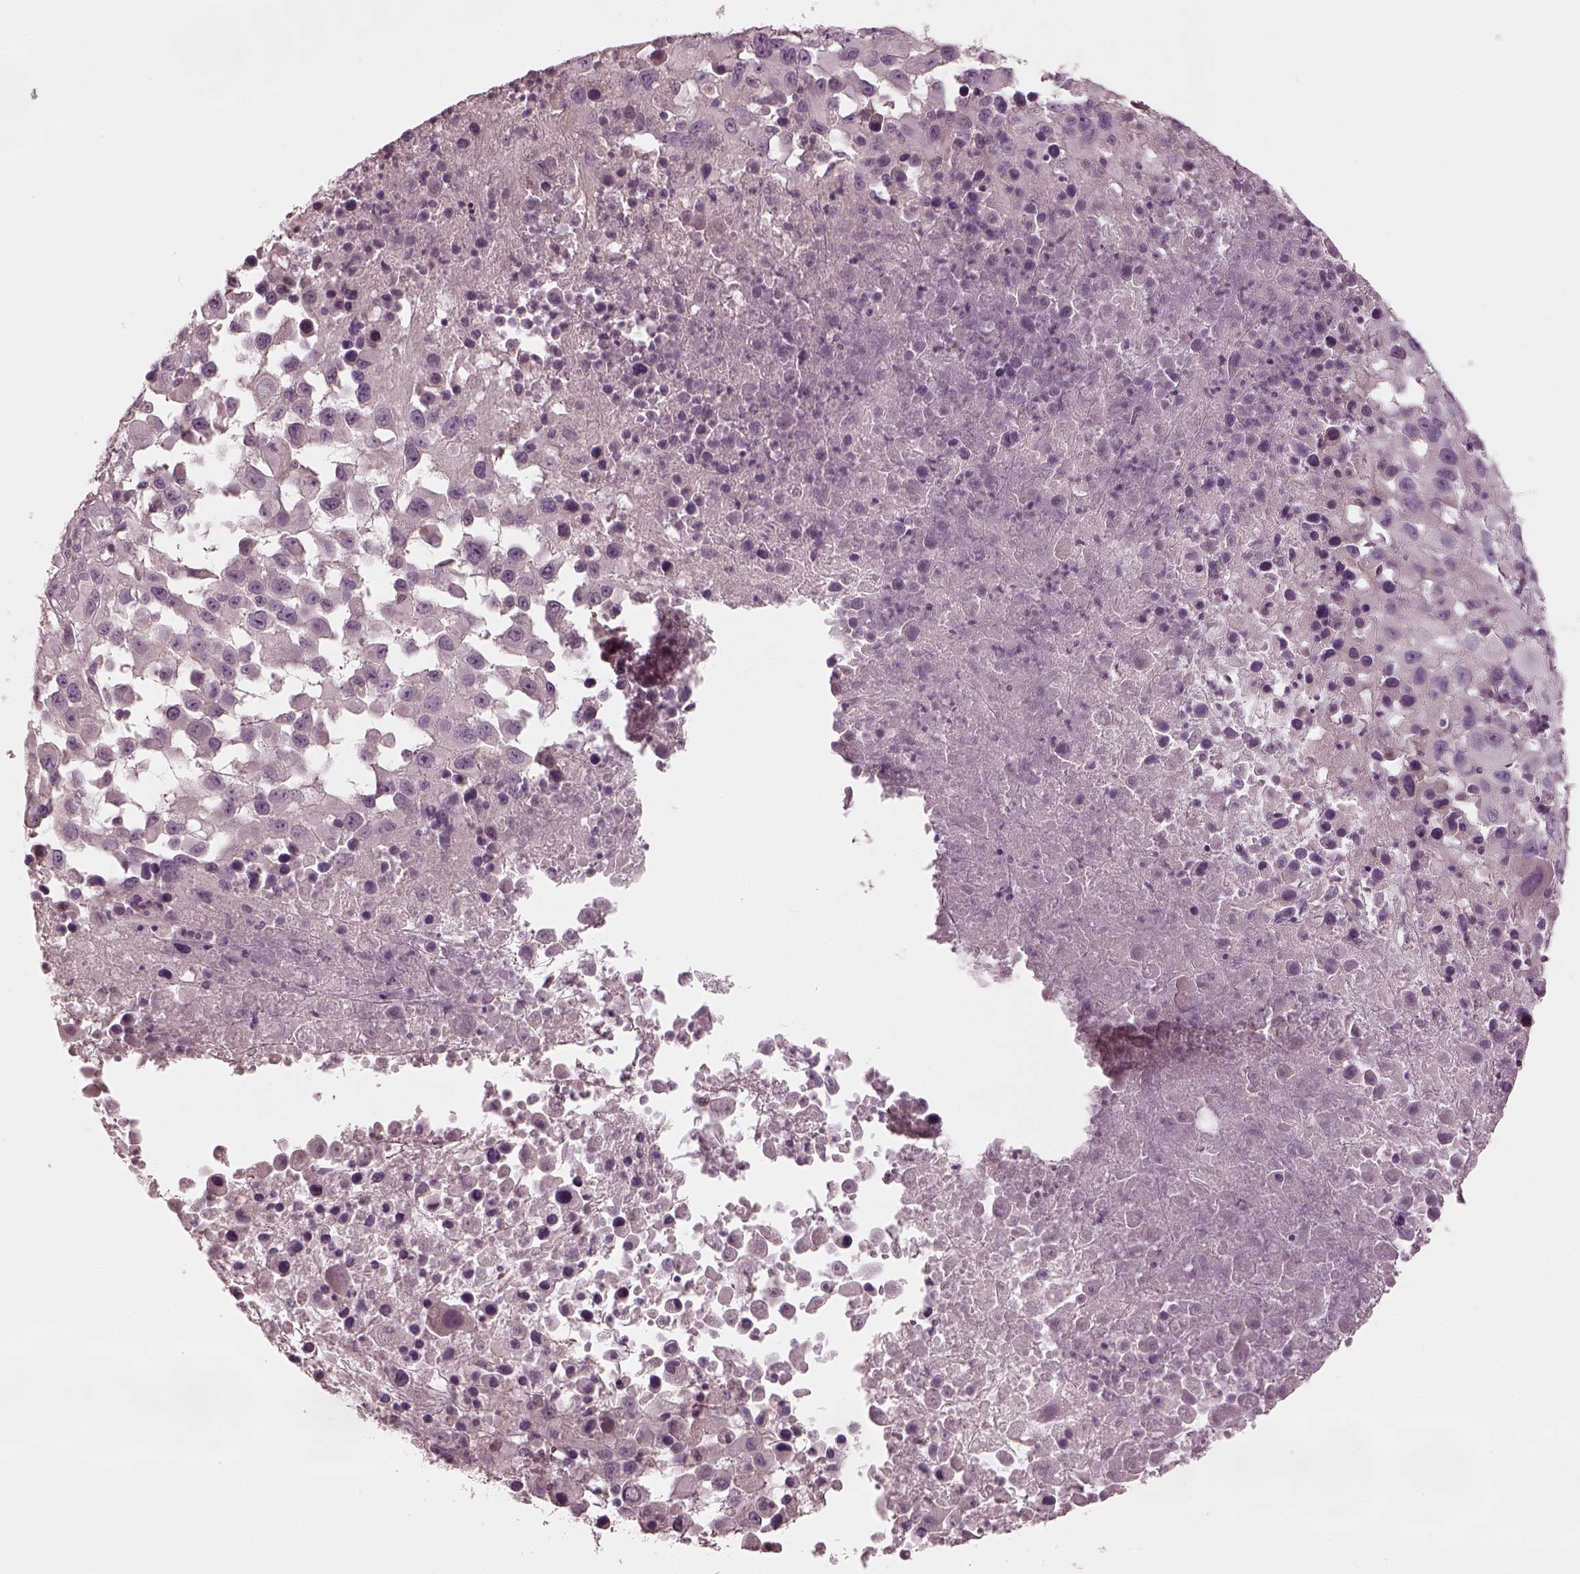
{"staining": {"intensity": "negative", "quantity": "none", "location": "none"}, "tissue": "melanoma", "cell_type": "Tumor cells", "image_type": "cancer", "snomed": [{"axis": "morphology", "description": "Malignant melanoma, Metastatic site"}, {"axis": "topography", "description": "Soft tissue"}], "caption": "There is no significant expression in tumor cells of melanoma. (Immunohistochemistry (ihc), brightfield microscopy, high magnification).", "gene": "MIA", "patient": {"sex": "male", "age": 50}}